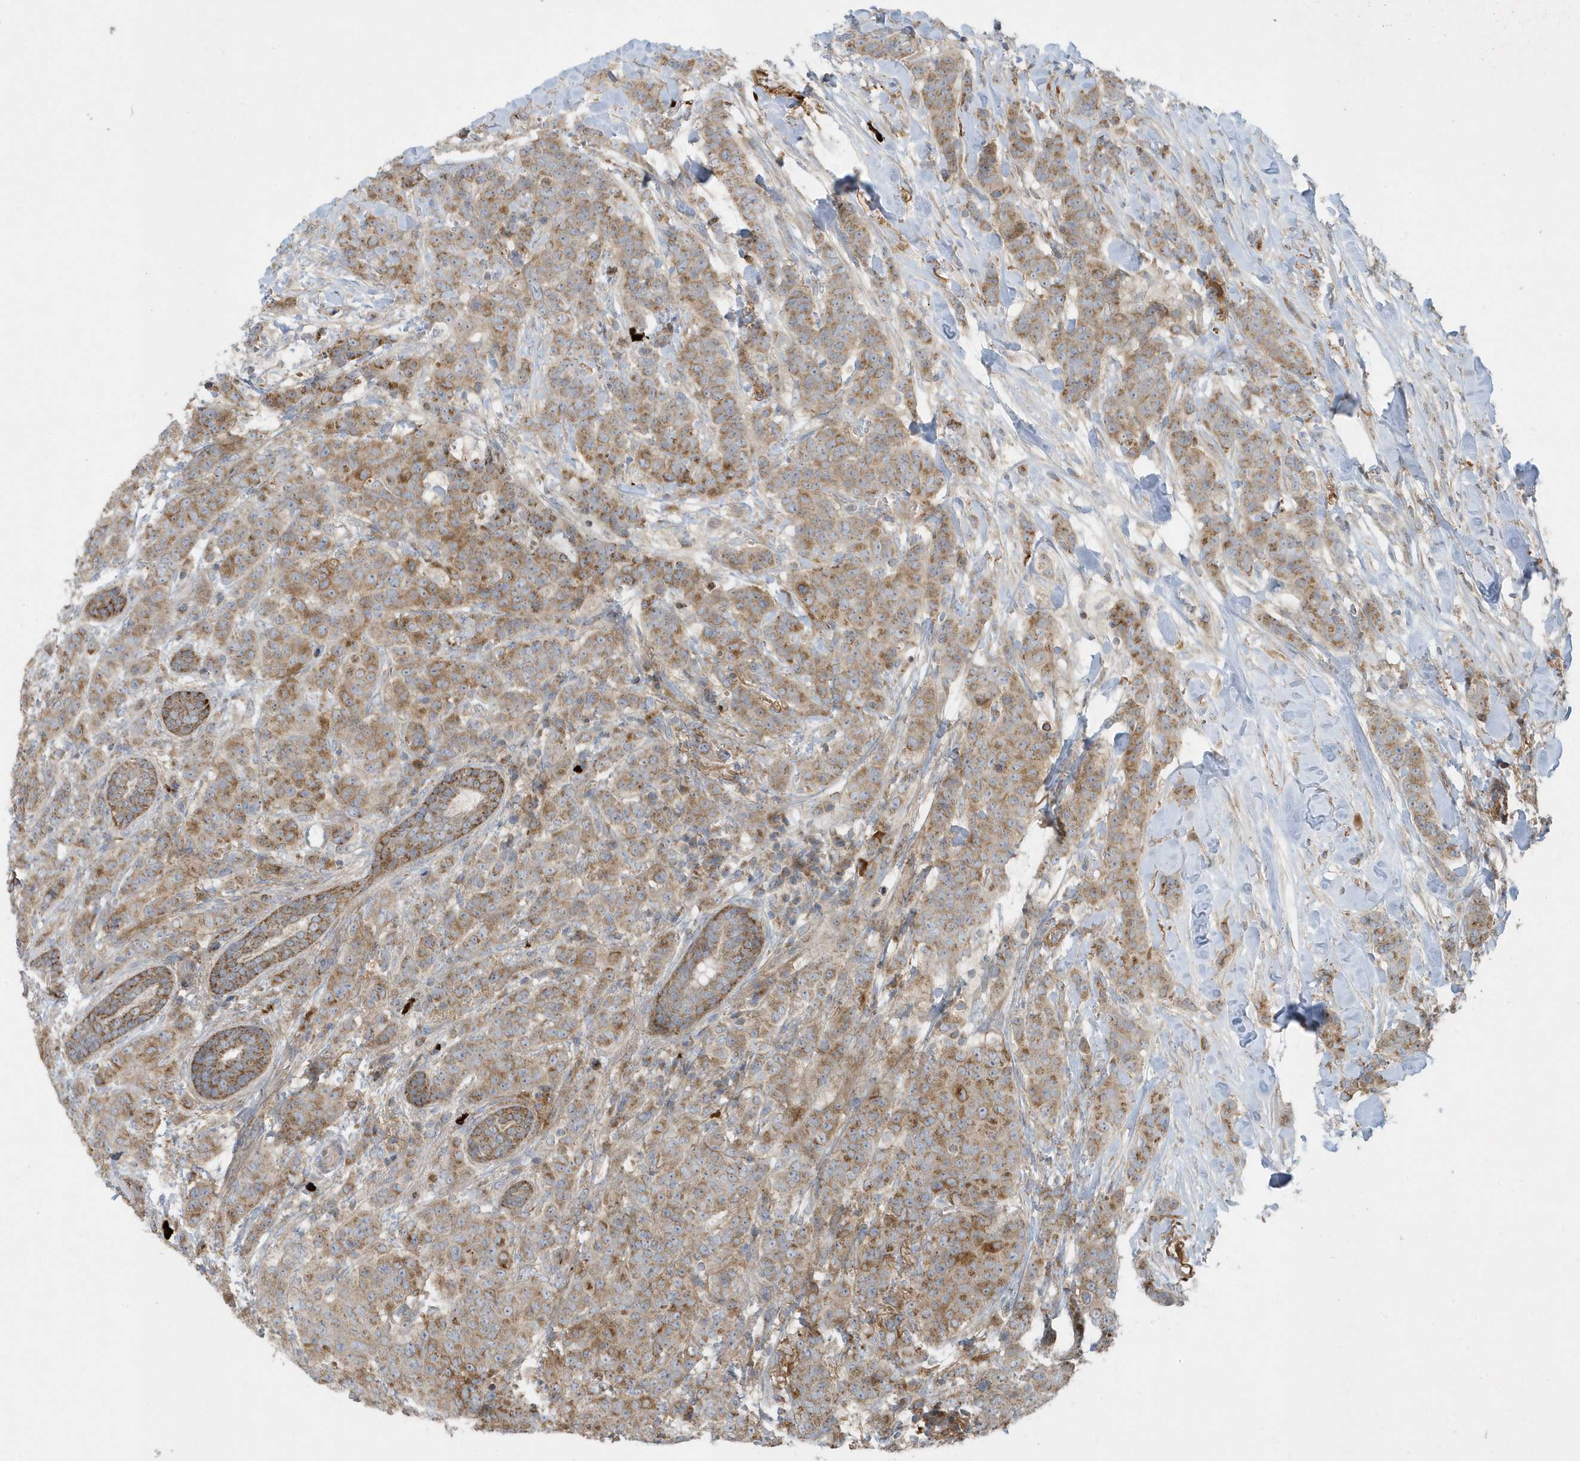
{"staining": {"intensity": "moderate", "quantity": ">75%", "location": "cytoplasmic/membranous"}, "tissue": "breast cancer", "cell_type": "Tumor cells", "image_type": "cancer", "snomed": [{"axis": "morphology", "description": "Duct carcinoma"}, {"axis": "topography", "description": "Breast"}], "caption": "High-magnification brightfield microscopy of breast intraductal carcinoma stained with DAB (brown) and counterstained with hematoxylin (blue). tumor cells exhibit moderate cytoplasmic/membranous expression is appreciated in approximately>75% of cells.", "gene": "SLC38A2", "patient": {"sex": "female", "age": 40}}